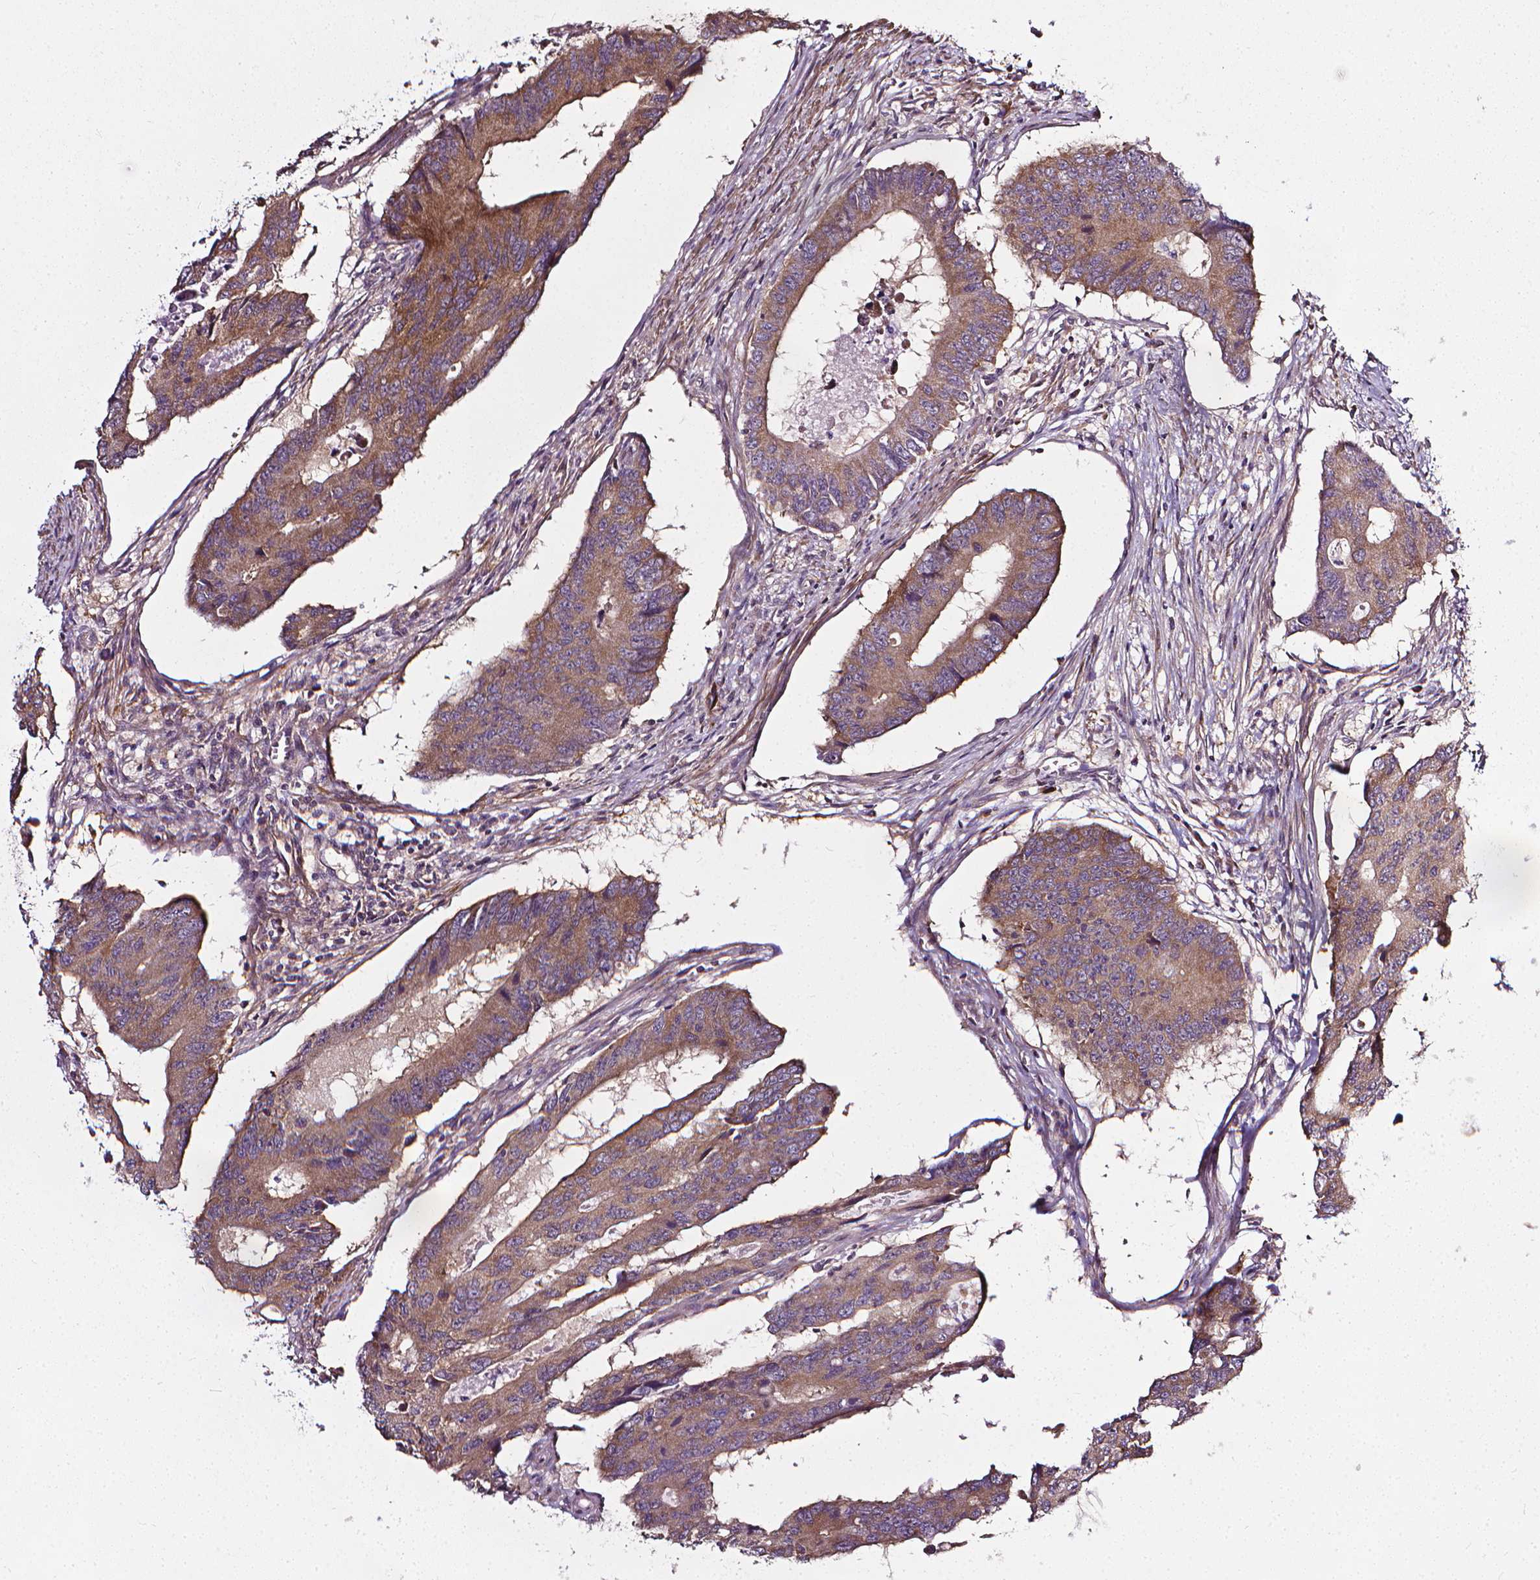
{"staining": {"intensity": "moderate", "quantity": ">75%", "location": "cytoplasmic/membranous"}, "tissue": "colorectal cancer", "cell_type": "Tumor cells", "image_type": "cancer", "snomed": [{"axis": "morphology", "description": "Adenocarcinoma, NOS"}, {"axis": "topography", "description": "Colon"}], "caption": "The image demonstrates immunohistochemical staining of colorectal adenocarcinoma. There is moderate cytoplasmic/membranous expression is seen in about >75% of tumor cells. (DAB IHC, brown staining for protein, blue staining for nuclei).", "gene": "PRAG1", "patient": {"sex": "male", "age": 53}}